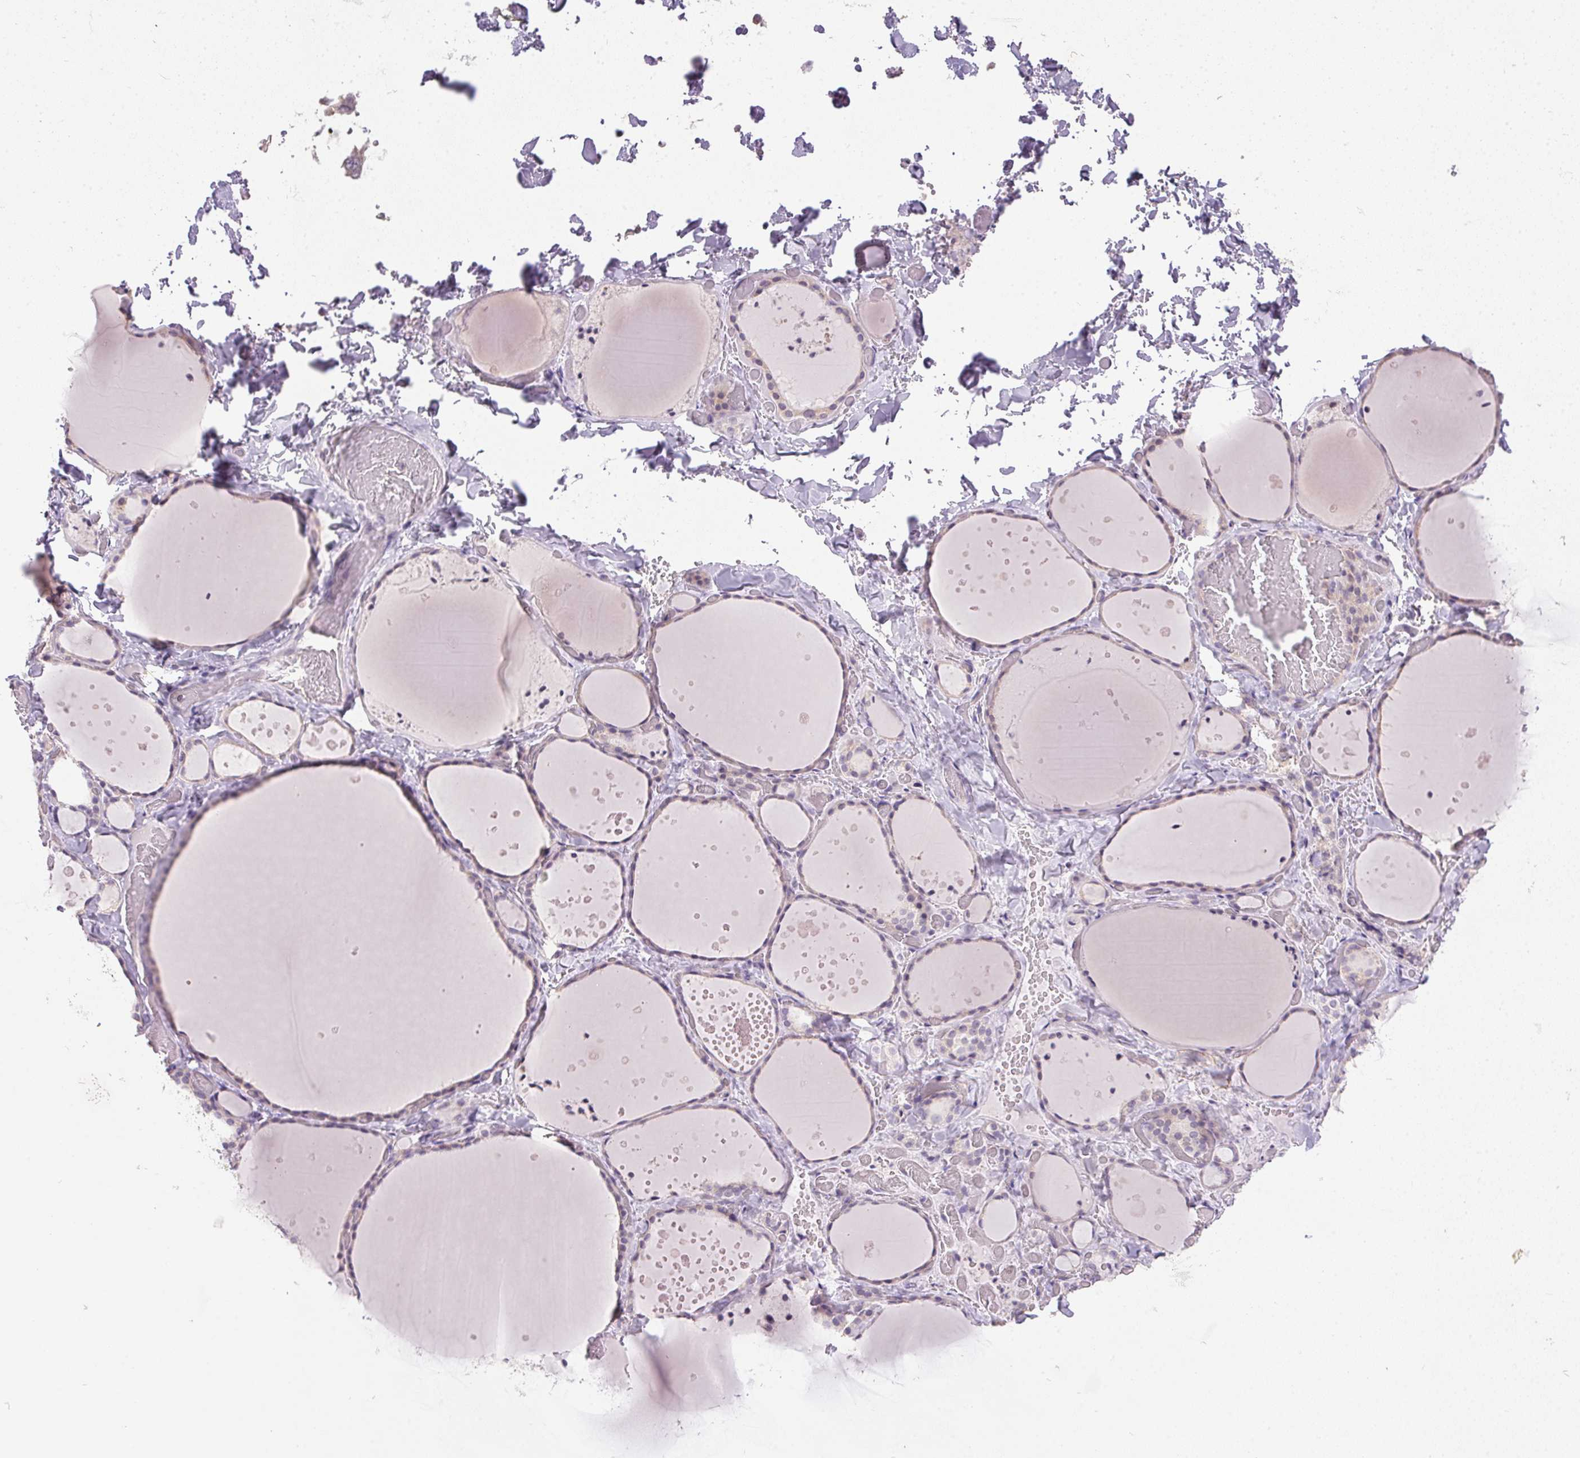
{"staining": {"intensity": "weak", "quantity": "25%-75%", "location": "cytoplasmic/membranous"}, "tissue": "thyroid gland", "cell_type": "Glandular cells", "image_type": "normal", "snomed": [{"axis": "morphology", "description": "Normal tissue, NOS"}, {"axis": "topography", "description": "Thyroid gland"}], "caption": "Protein staining demonstrates weak cytoplasmic/membranous staining in about 25%-75% of glandular cells in unremarkable thyroid gland.", "gene": "SPACA9", "patient": {"sex": "female", "age": 36}}